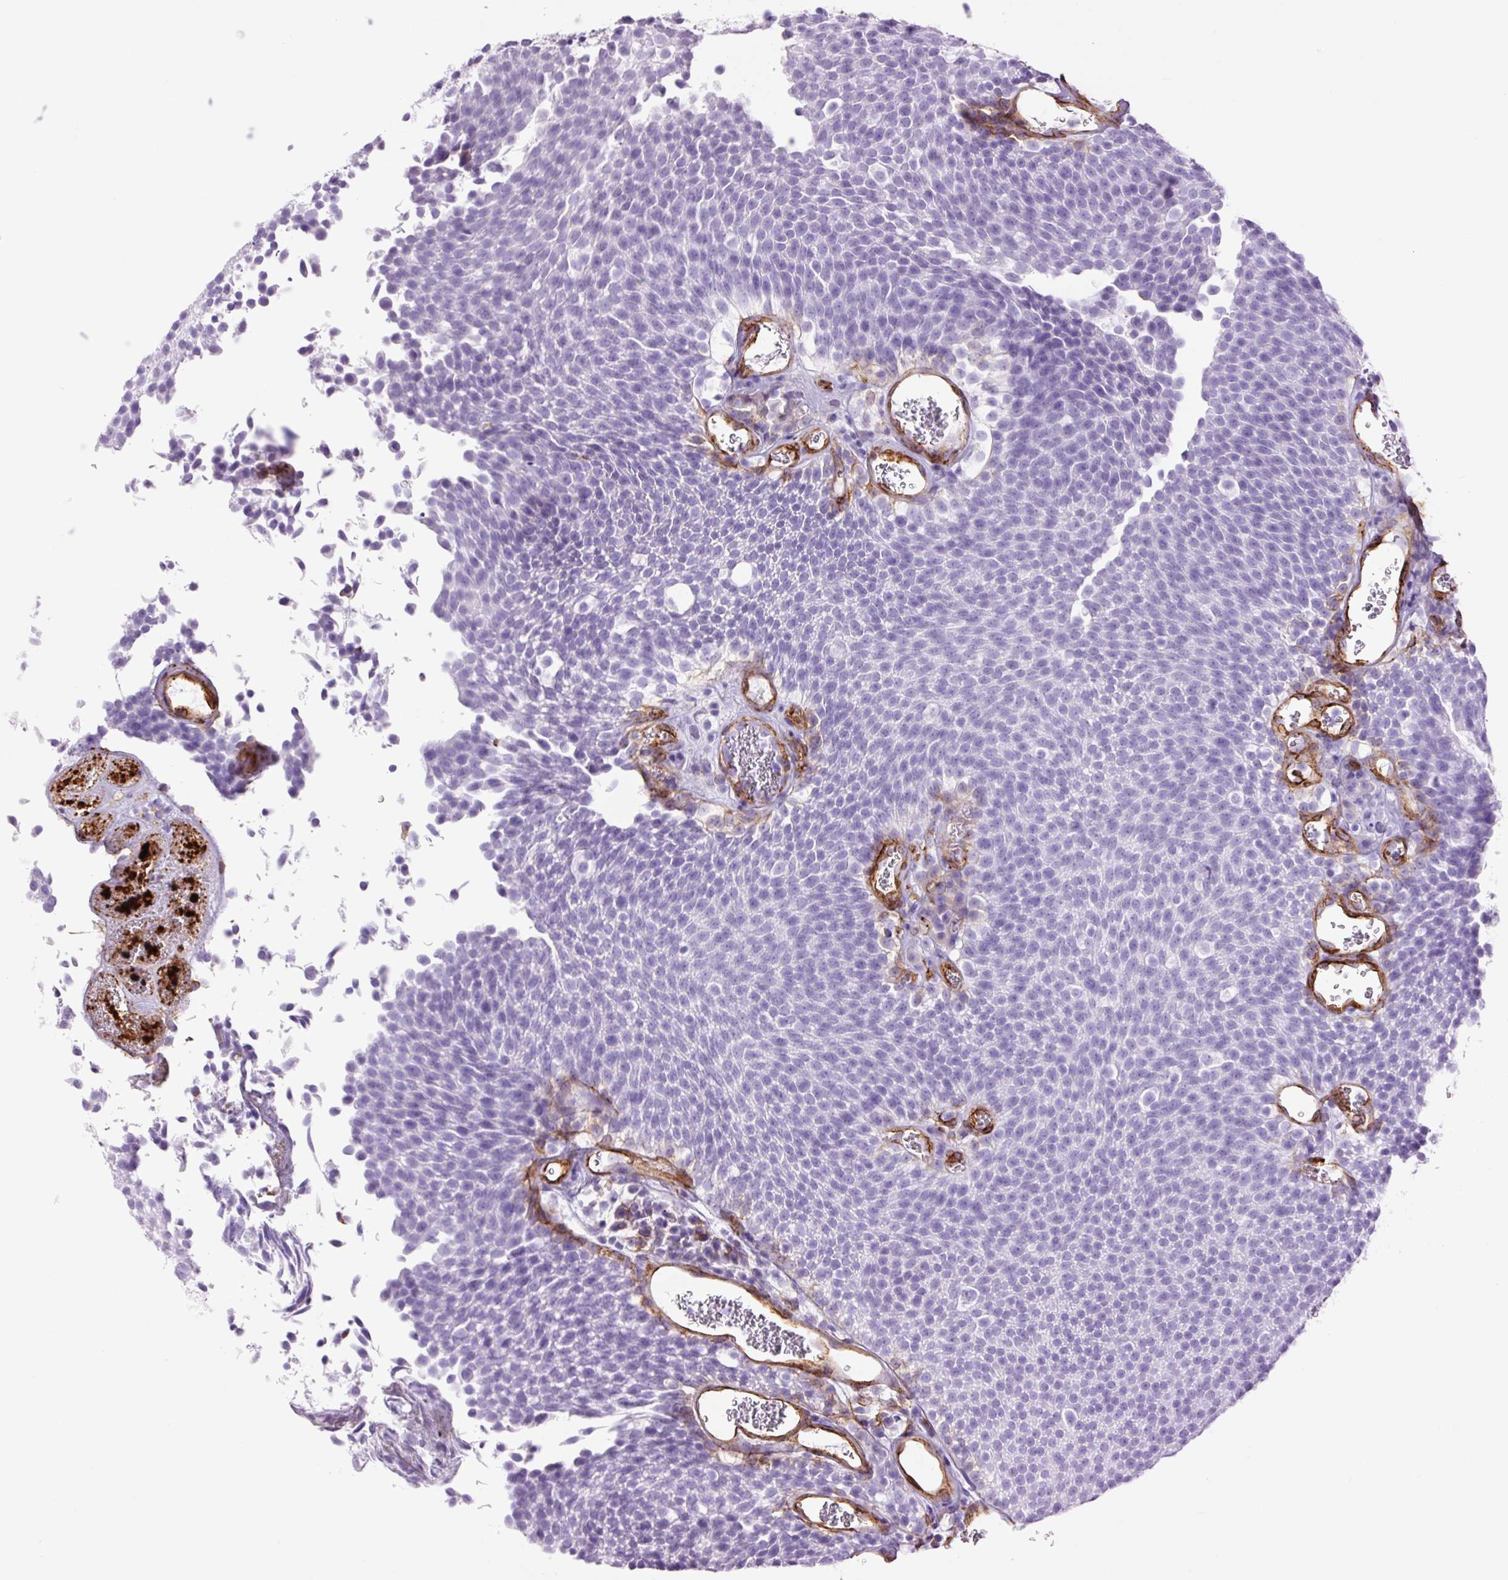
{"staining": {"intensity": "negative", "quantity": "none", "location": "none"}, "tissue": "urothelial cancer", "cell_type": "Tumor cells", "image_type": "cancer", "snomed": [{"axis": "morphology", "description": "Urothelial carcinoma, Low grade"}, {"axis": "topography", "description": "Urinary bladder"}], "caption": "Immunohistochemistry histopathology image of neoplastic tissue: human urothelial carcinoma (low-grade) stained with DAB exhibits no significant protein expression in tumor cells.", "gene": "CAV1", "patient": {"sex": "female", "age": 79}}